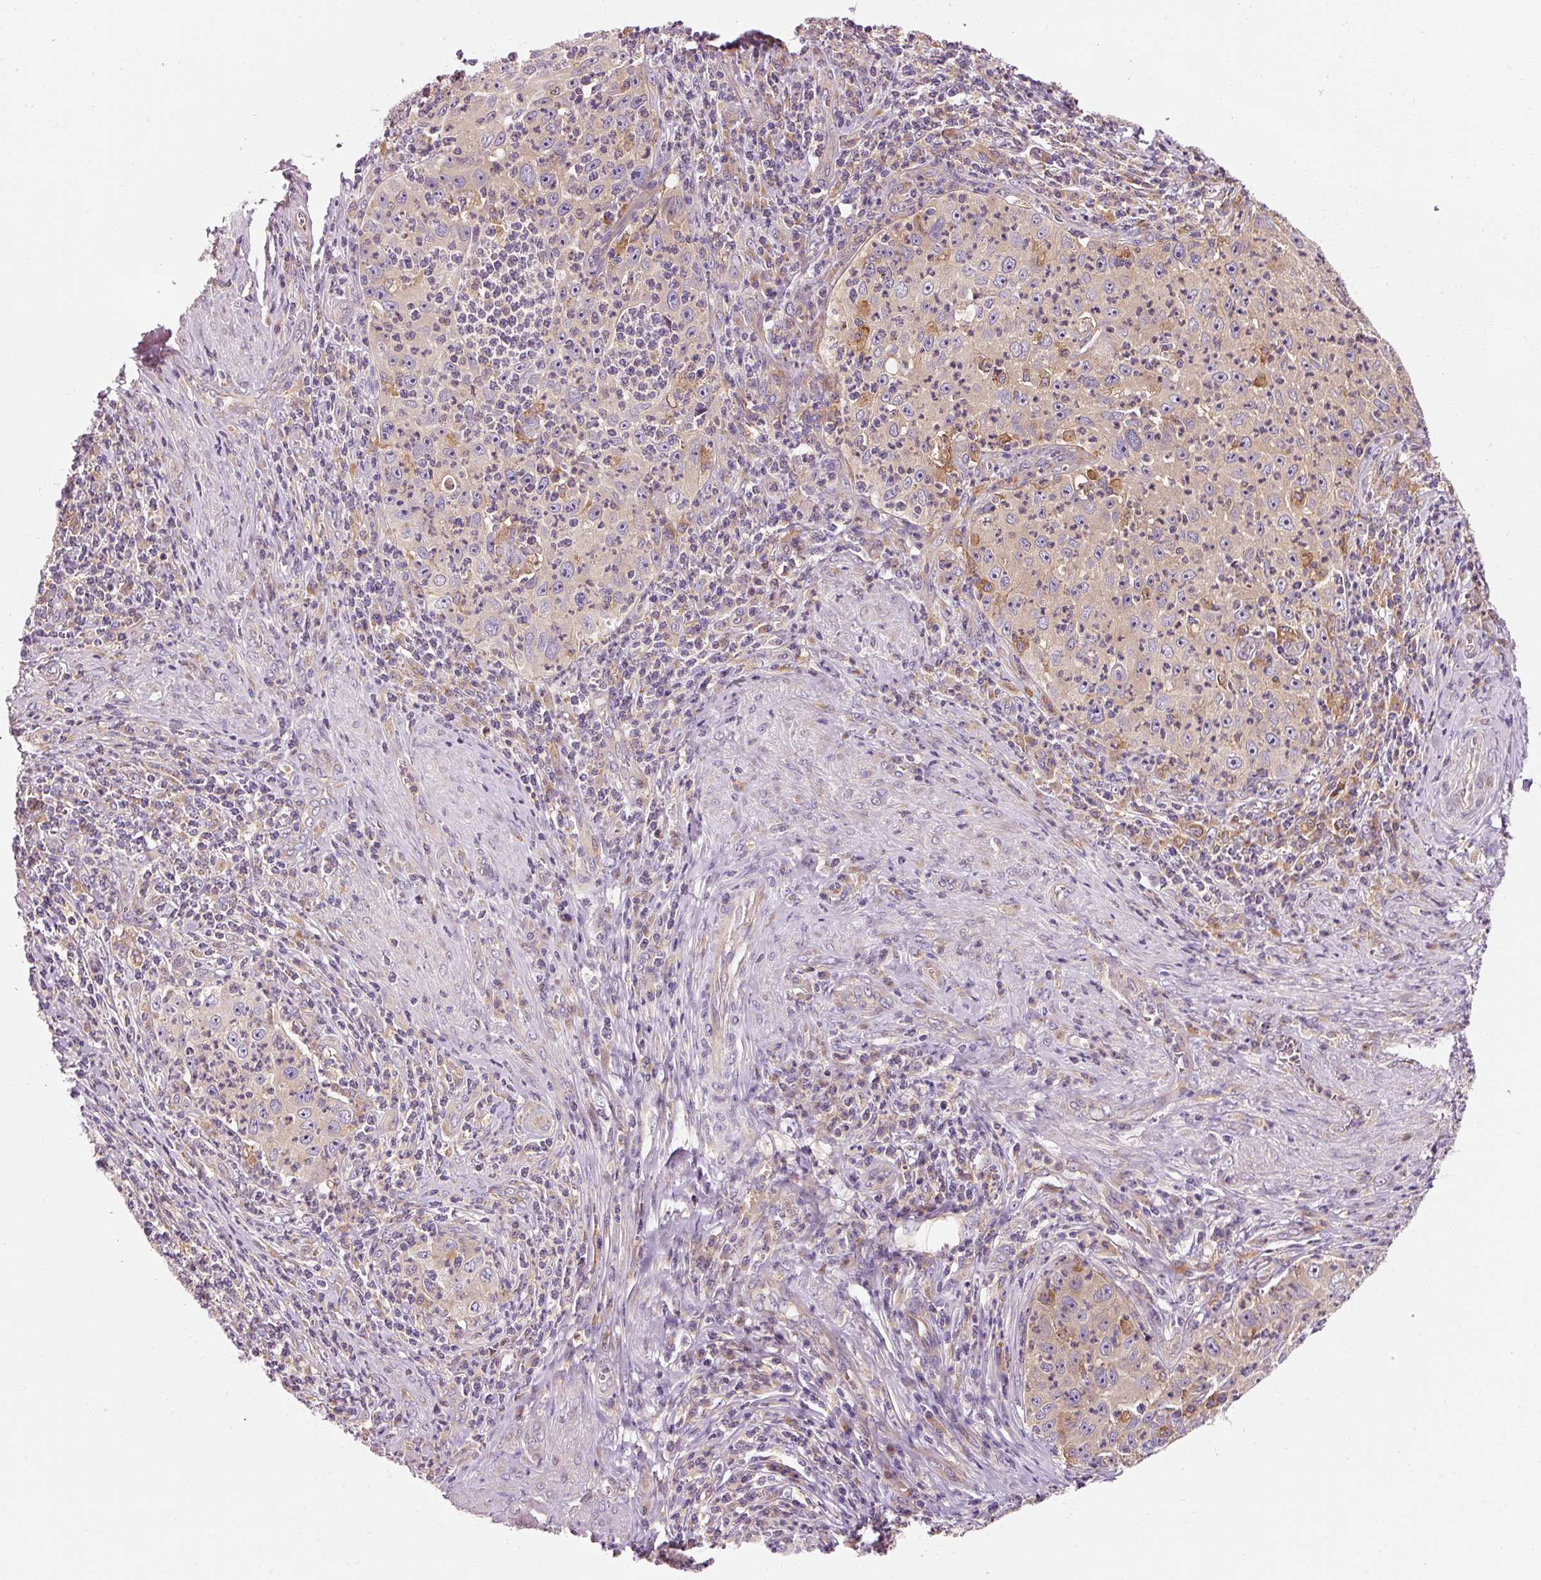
{"staining": {"intensity": "negative", "quantity": "none", "location": "none"}, "tissue": "cervical cancer", "cell_type": "Tumor cells", "image_type": "cancer", "snomed": [{"axis": "morphology", "description": "Squamous cell carcinoma, NOS"}, {"axis": "topography", "description": "Cervix"}], "caption": "Immunohistochemical staining of human cervical squamous cell carcinoma reveals no significant expression in tumor cells.", "gene": "NAPA", "patient": {"sex": "female", "age": 30}}